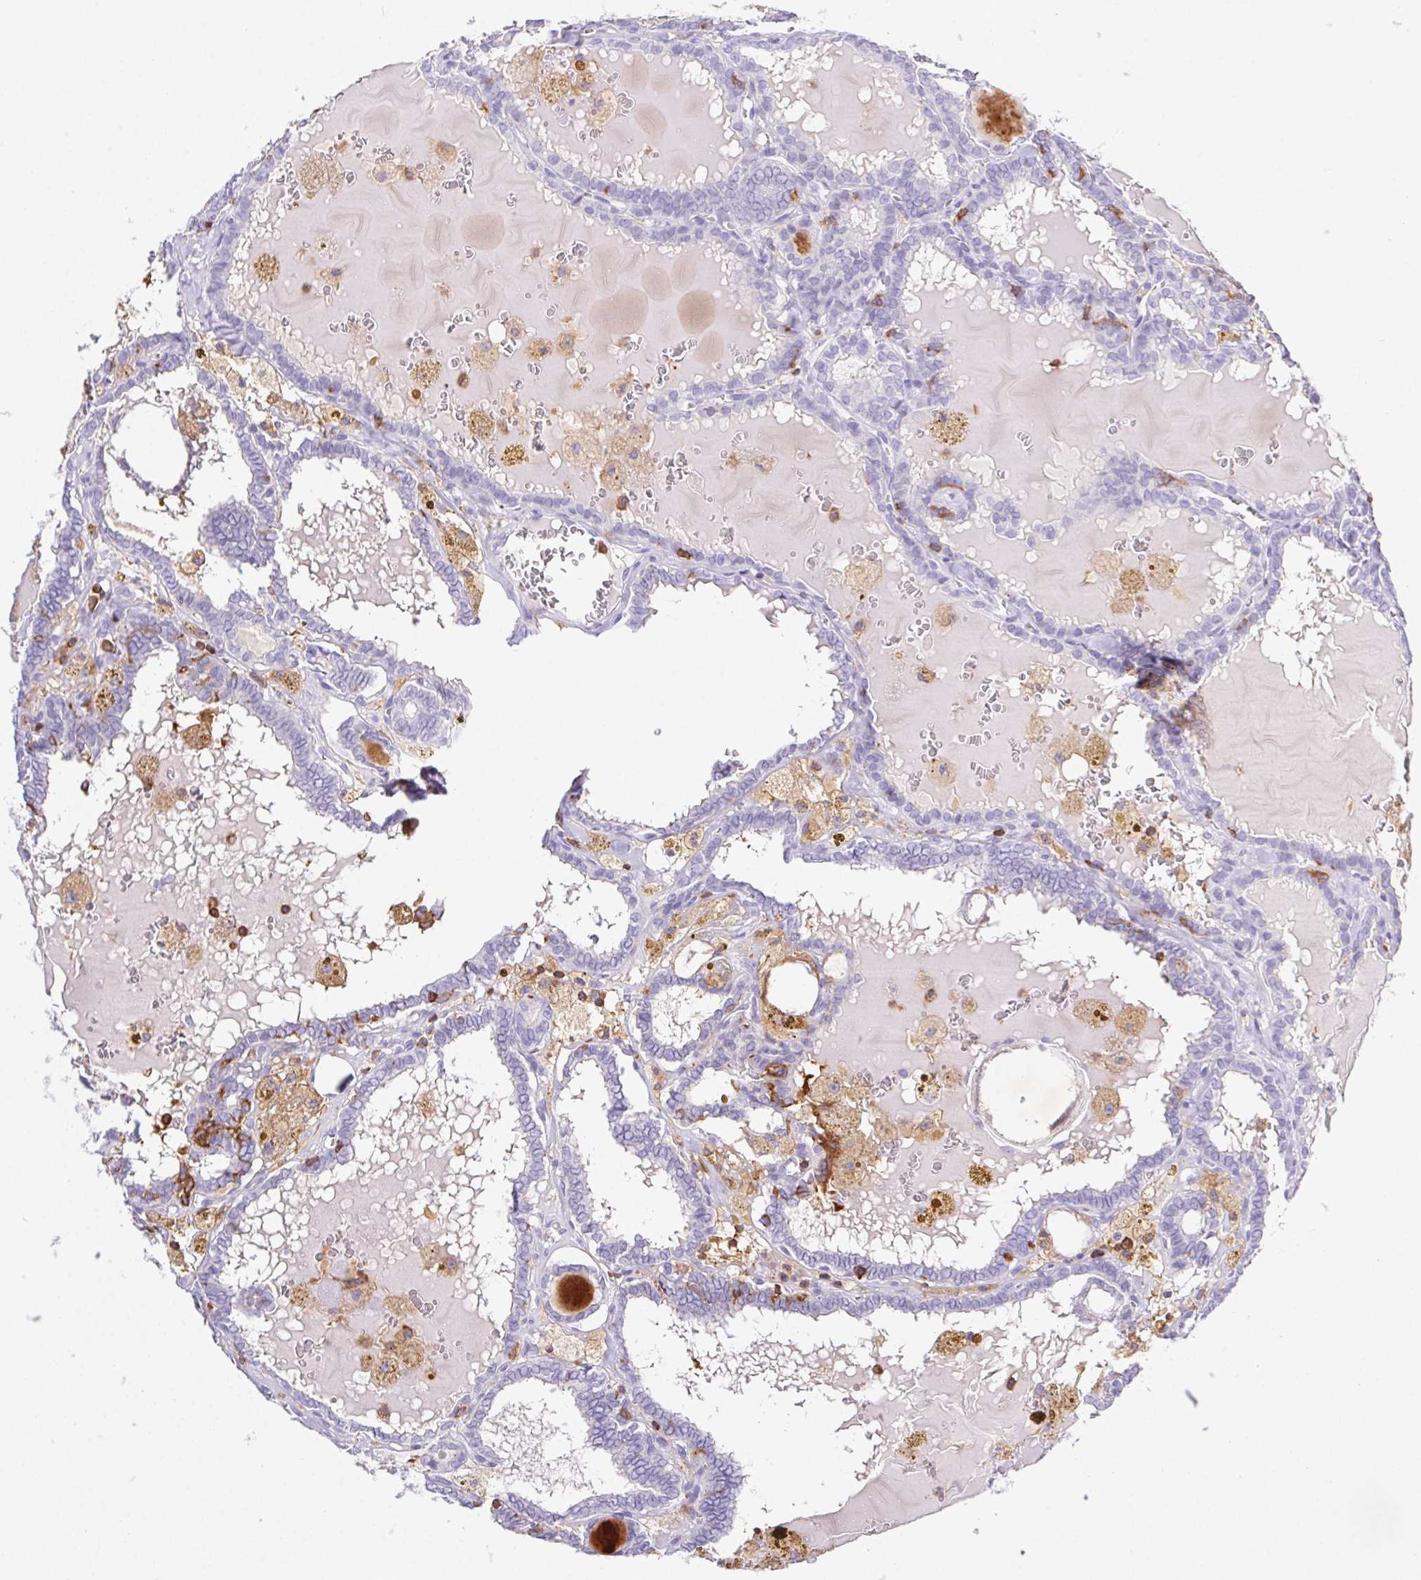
{"staining": {"intensity": "negative", "quantity": "none", "location": "none"}, "tissue": "thyroid cancer", "cell_type": "Tumor cells", "image_type": "cancer", "snomed": [{"axis": "morphology", "description": "Papillary adenocarcinoma, NOS"}, {"axis": "topography", "description": "Thyroid gland"}], "caption": "Tumor cells show no significant staining in thyroid papillary adenocarcinoma.", "gene": "APBB1IP", "patient": {"sex": "female", "age": 39}}